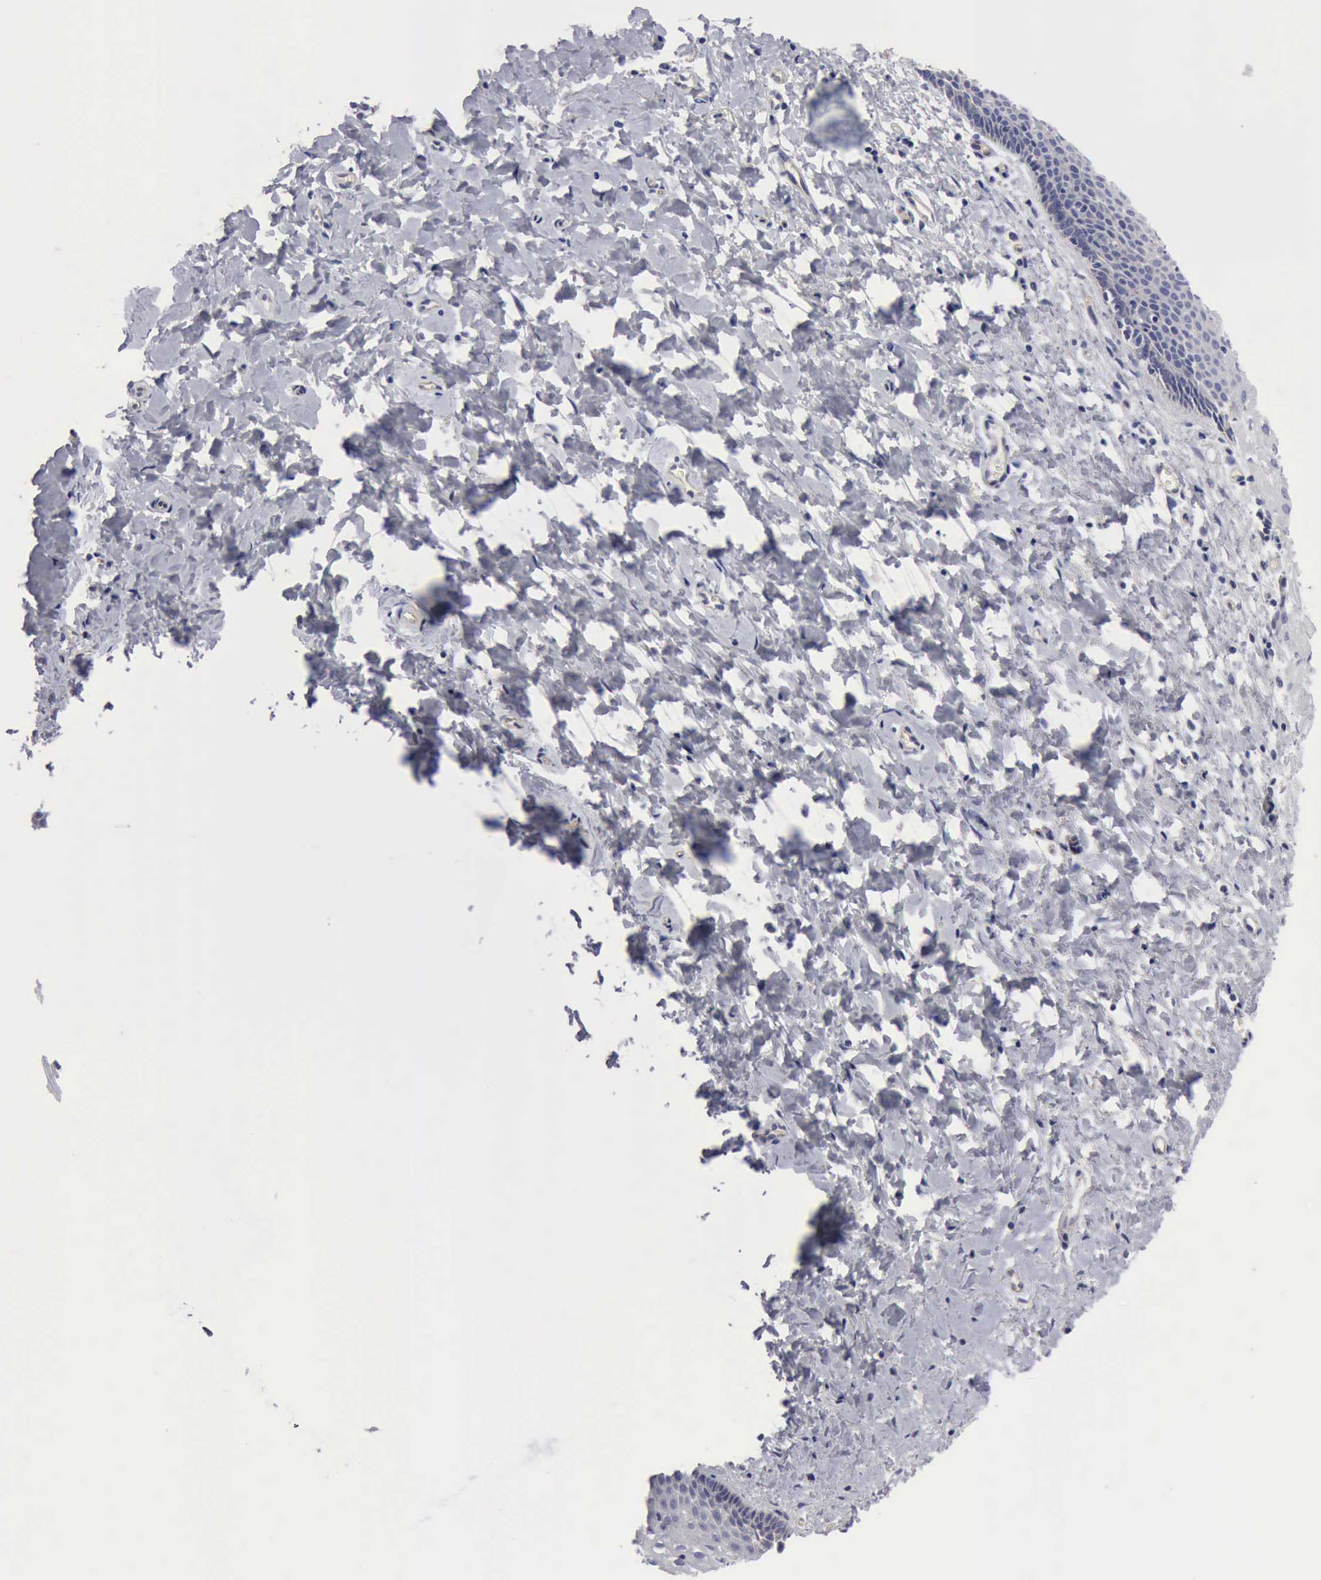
{"staining": {"intensity": "weak", "quantity": "<25%", "location": "cytoplasmic/membranous"}, "tissue": "cervix", "cell_type": "Glandular cells", "image_type": "normal", "snomed": [{"axis": "morphology", "description": "Normal tissue, NOS"}, {"axis": "topography", "description": "Cervix"}], "caption": "A high-resolution histopathology image shows immunohistochemistry staining of unremarkable cervix, which exhibits no significant expression in glandular cells. (DAB IHC with hematoxylin counter stain).", "gene": "RDX", "patient": {"sex": "female", "age": 53}}